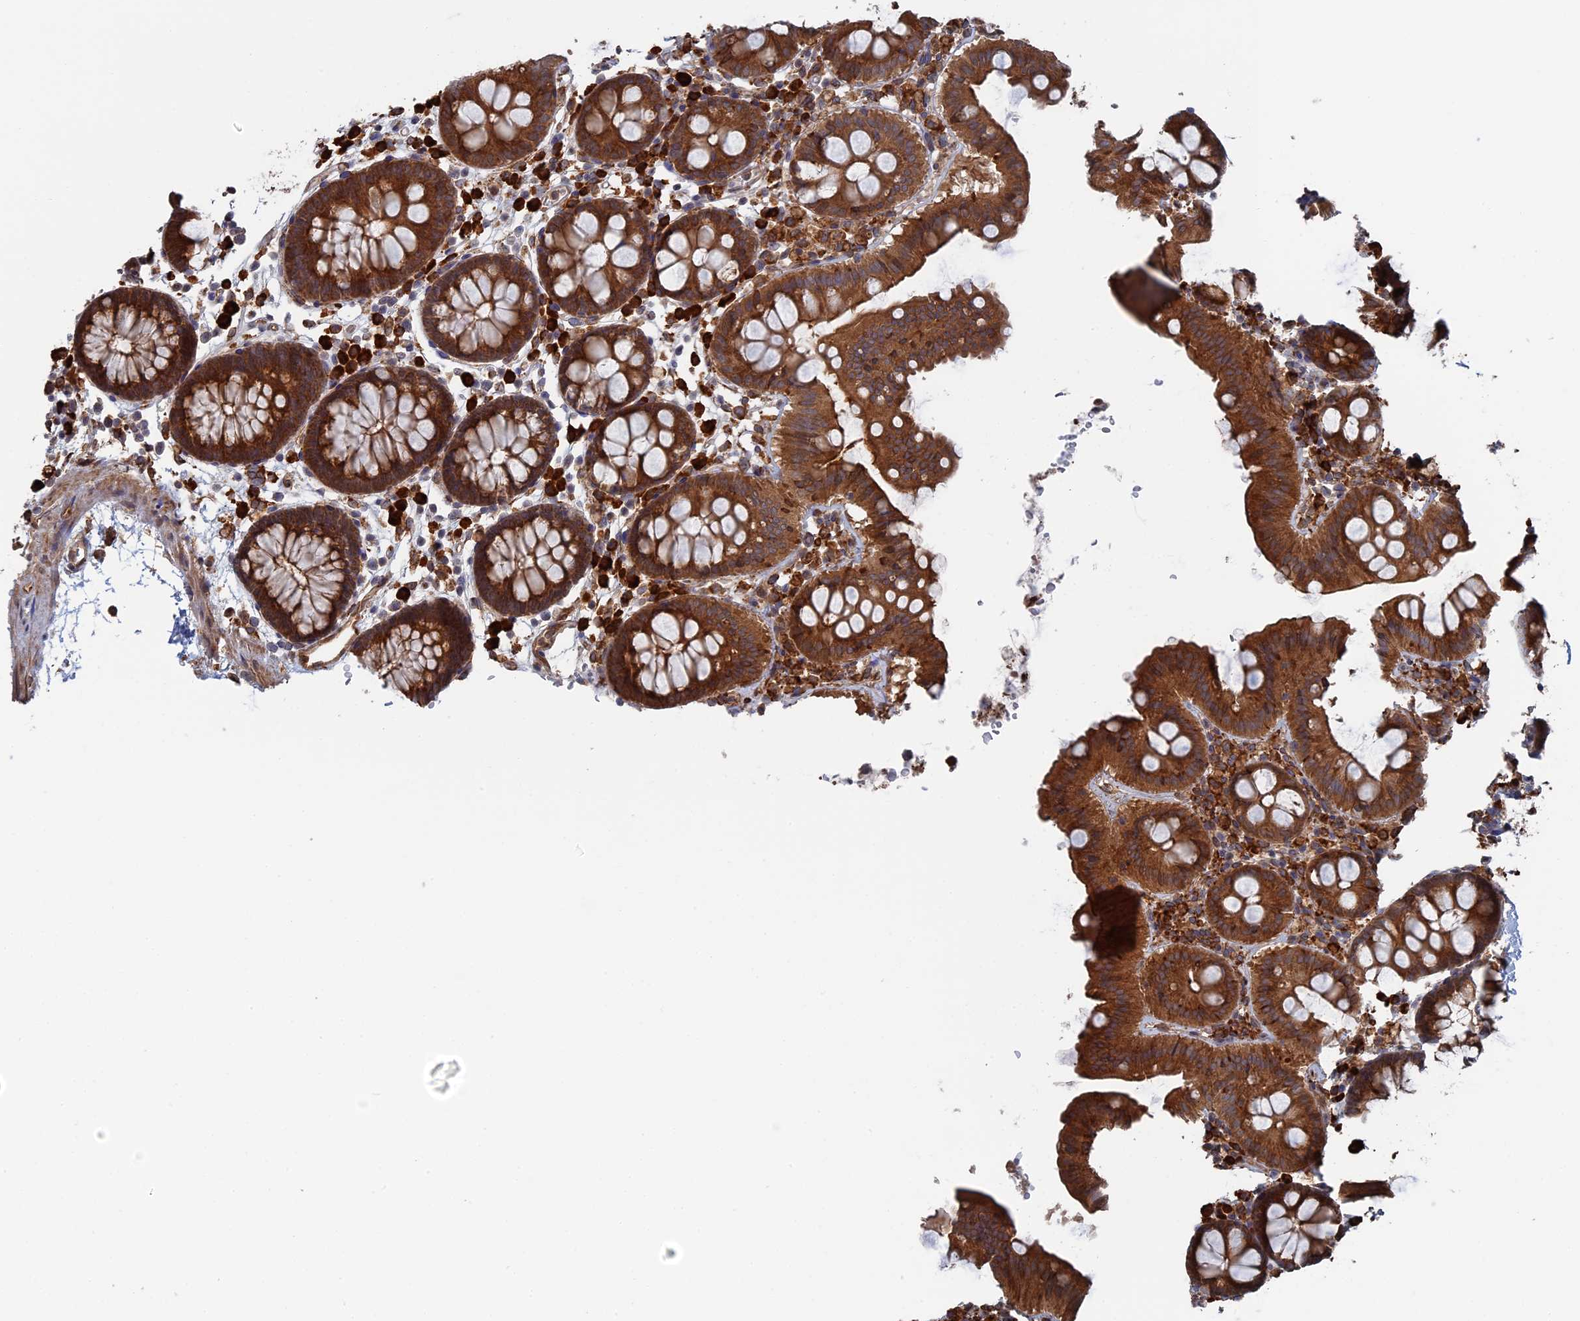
{"staining": {"intensity": "strong", "quantity": ">75%", "location": "cytoplasmic/membranous"}, "tissue": "colon", "cell_type": "Endothelial cells", "image_type": "normal", "snomed": [{"axis": "morphology", "description": "Normal tissue, NOS"}, {"axis": "topography", "description": "Colon"}], "caption": "Immunohistochemical staining of unremarkable human colon displays >75% levels of strong cytoplasmic/membranous protein expression in approximately >75% of endothelial cells. (brown staining indicates protein expression, while blue staining denotes nuclei).", "gene": "BPIFB6", "patient": {"sex": "male", "age": 75}}